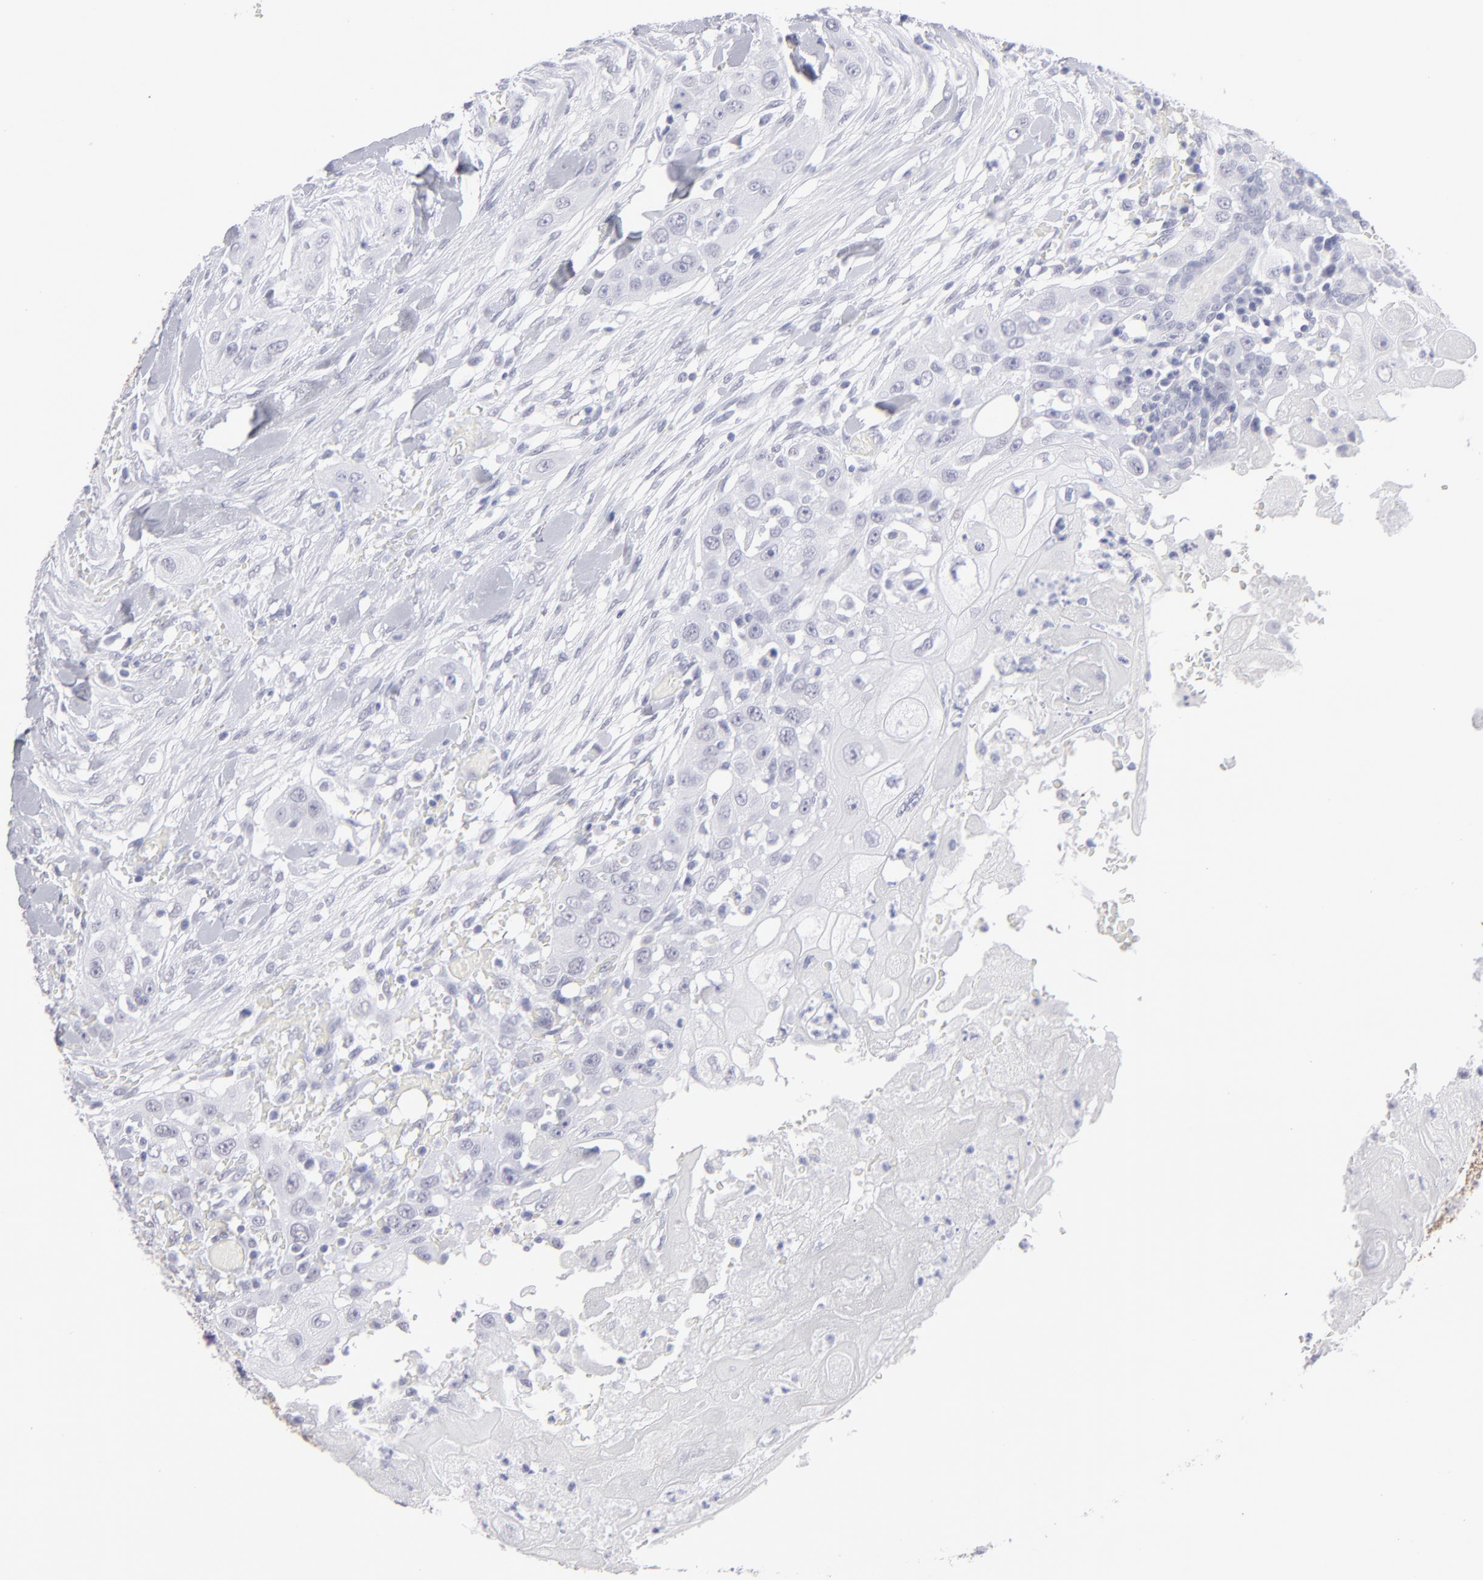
{"staining": {"intensity": "negative", "quantity": "none", "location": "none"}, "tissue": "head and neck cancer", "cell_type": "Tumor cells", "image_type": "cancer", "snomed": [{"axis": "morphology", "description": "Neoplasm, malignant, NOS"}, {"axis": "topography", "description": "Salivary gland"}, {"axis": "topography", "description": "Head-Neck"}], "caption": "Tumor cells are negative for brown protein staining in neoplasm (malignant) (head and neck). (DAB (3,3'-diaminobenzidine) IHC, high magnification).", "gene": "ALDOB", "patient": {"sex": "male", "age": 43}}